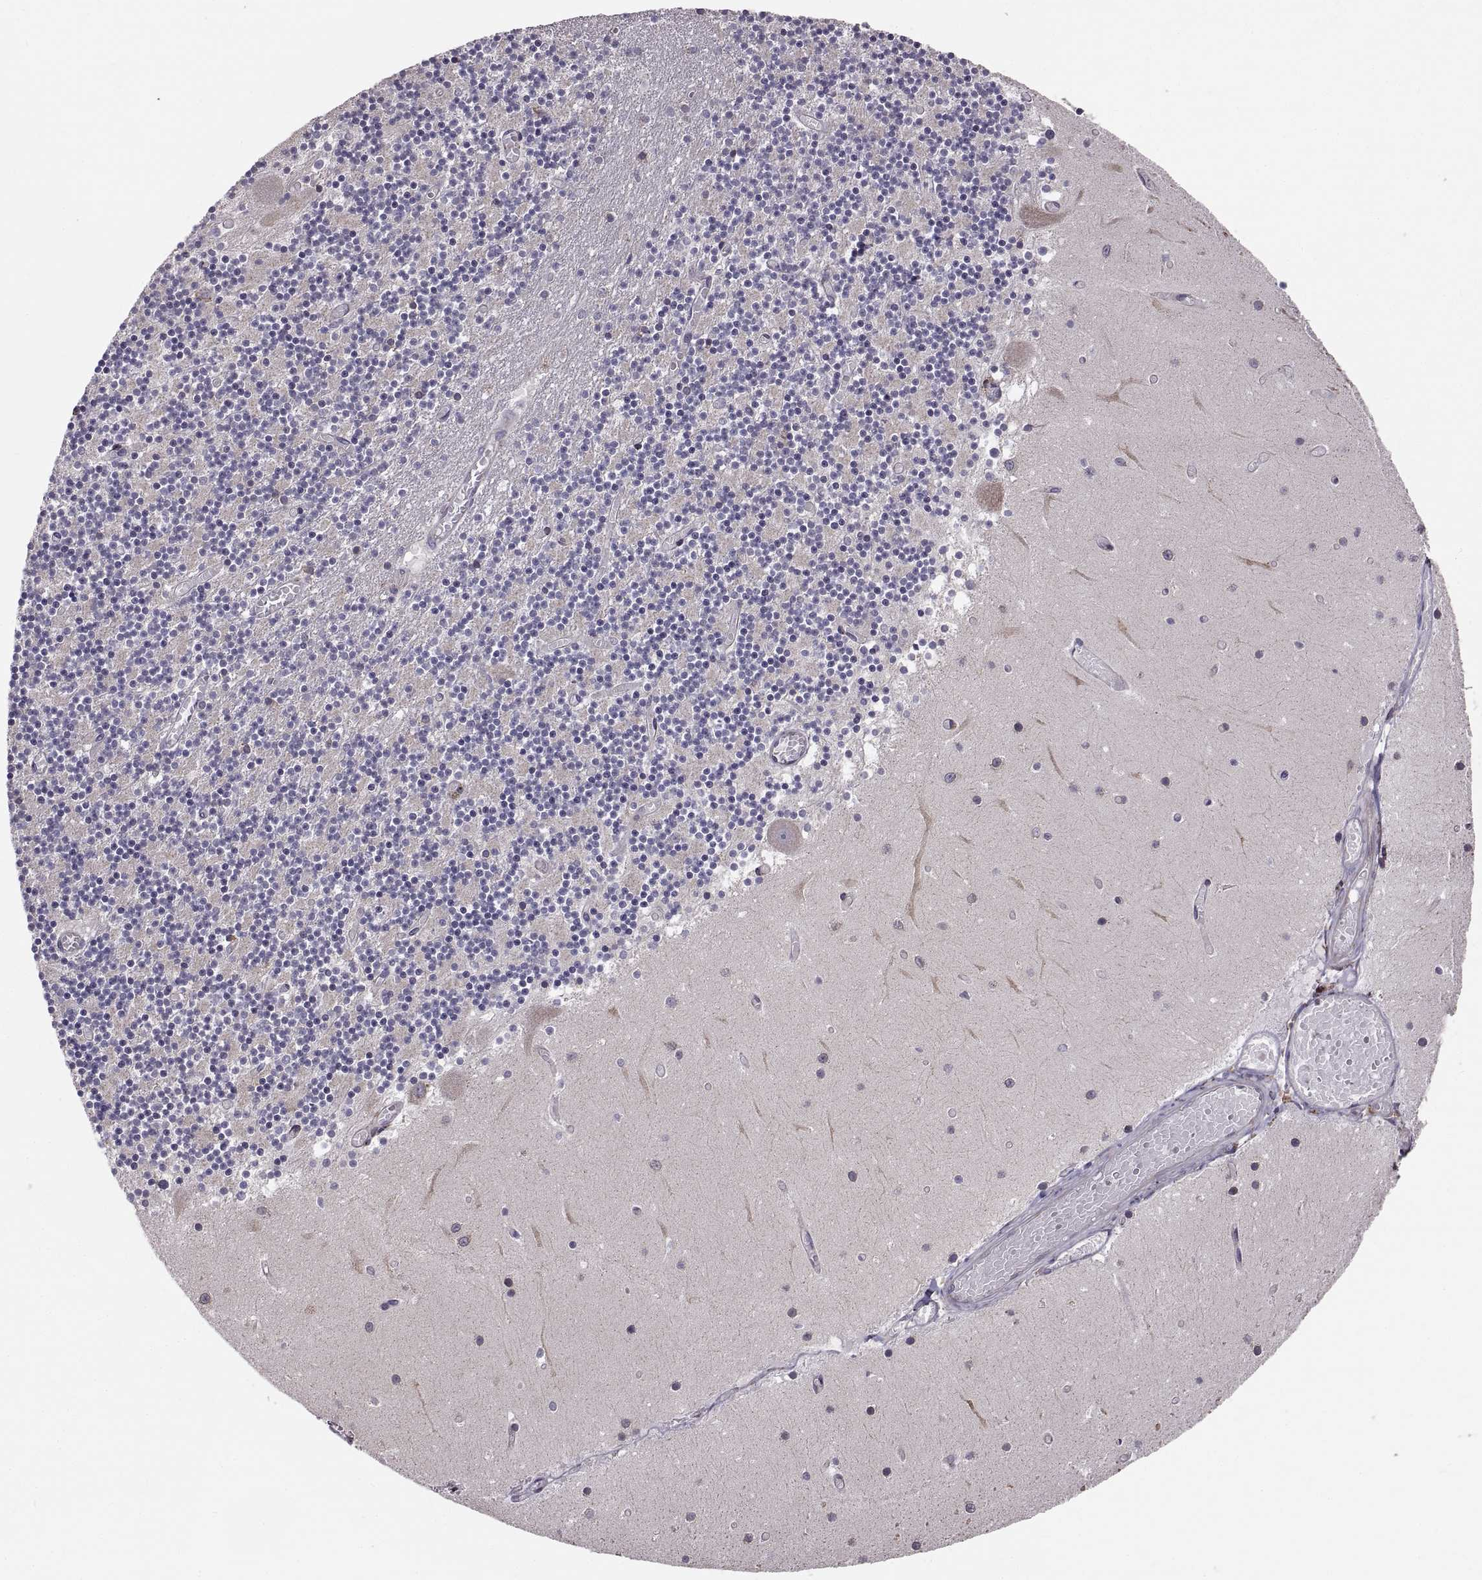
{"staining": {"intensity": "negative", "quantity": "none", "location": "none"}, "tissue": "cerebellum", "cell_type": "Cells in granular layer", "image_type": "normal", "snomed": [{"axis": "morphology", "description": "Normal tissue, NOS"}, {"axis": "topography", "description": "Cerebellum"}], "caption": "Immunohistochemical staining of normal human cerebellum reveals no significant expression in cells in granular layer. The staining was performed using DAB (3,3'-diaminobenzidine) to visualize the protein expression in brown, while the nuclei were stained in blue with hematoxylin (Magnification: 20x).", "gene": "PLEKHB2", "patient": {"sex": "female", "age": 28}}